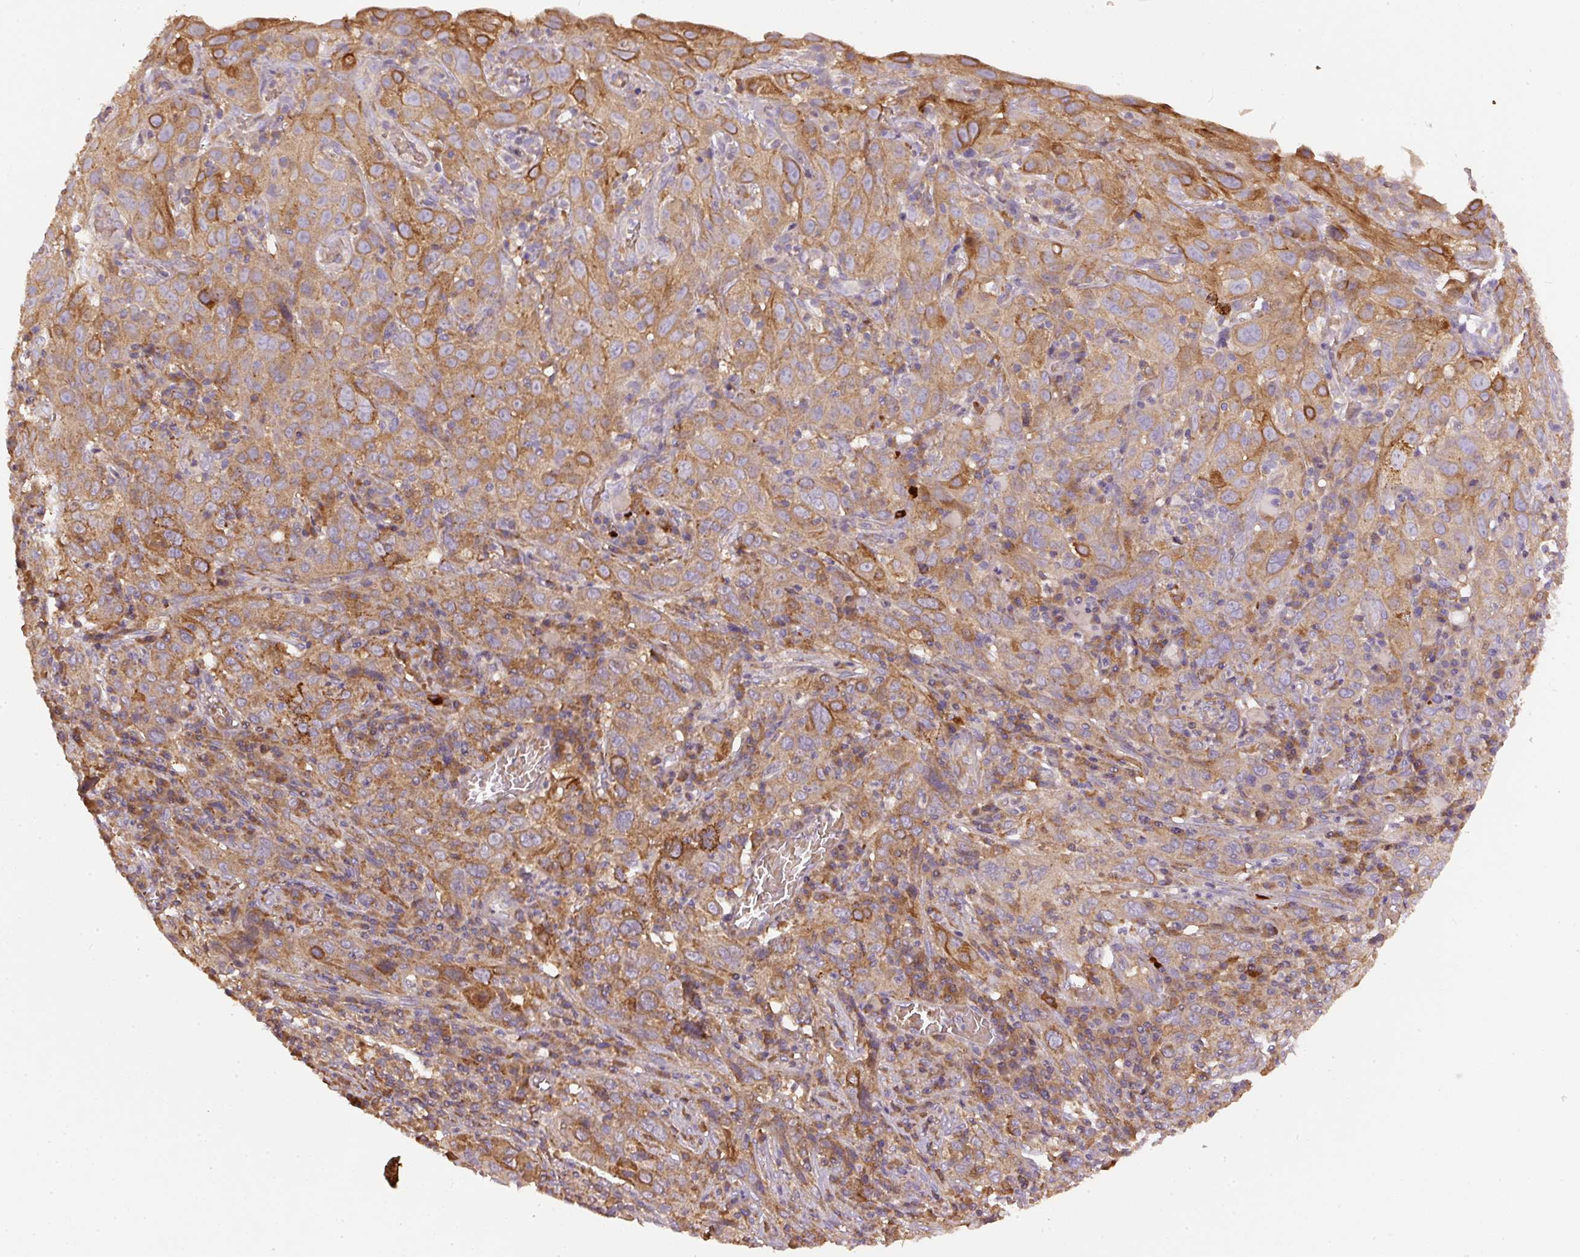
{"staining": {"intensity": "moderate", "quantity": ">75%", "location": "cytoplasmic/membranous"}, "tissue": "cervical cancer", "cell_type": "Tumor cells", "image_type": "cancer", "snomed": [{"axis": "morphology", "description": "Squamous cell carcinoma, NOS"}, {"axis": "topography", "description": "Cervix"}], "caption": "Cervical cancer stained with a protein marker displays moderate staining in tumor cells.", "gene": "DAPK1", "patient": {"sex": "female", "age": 46}}